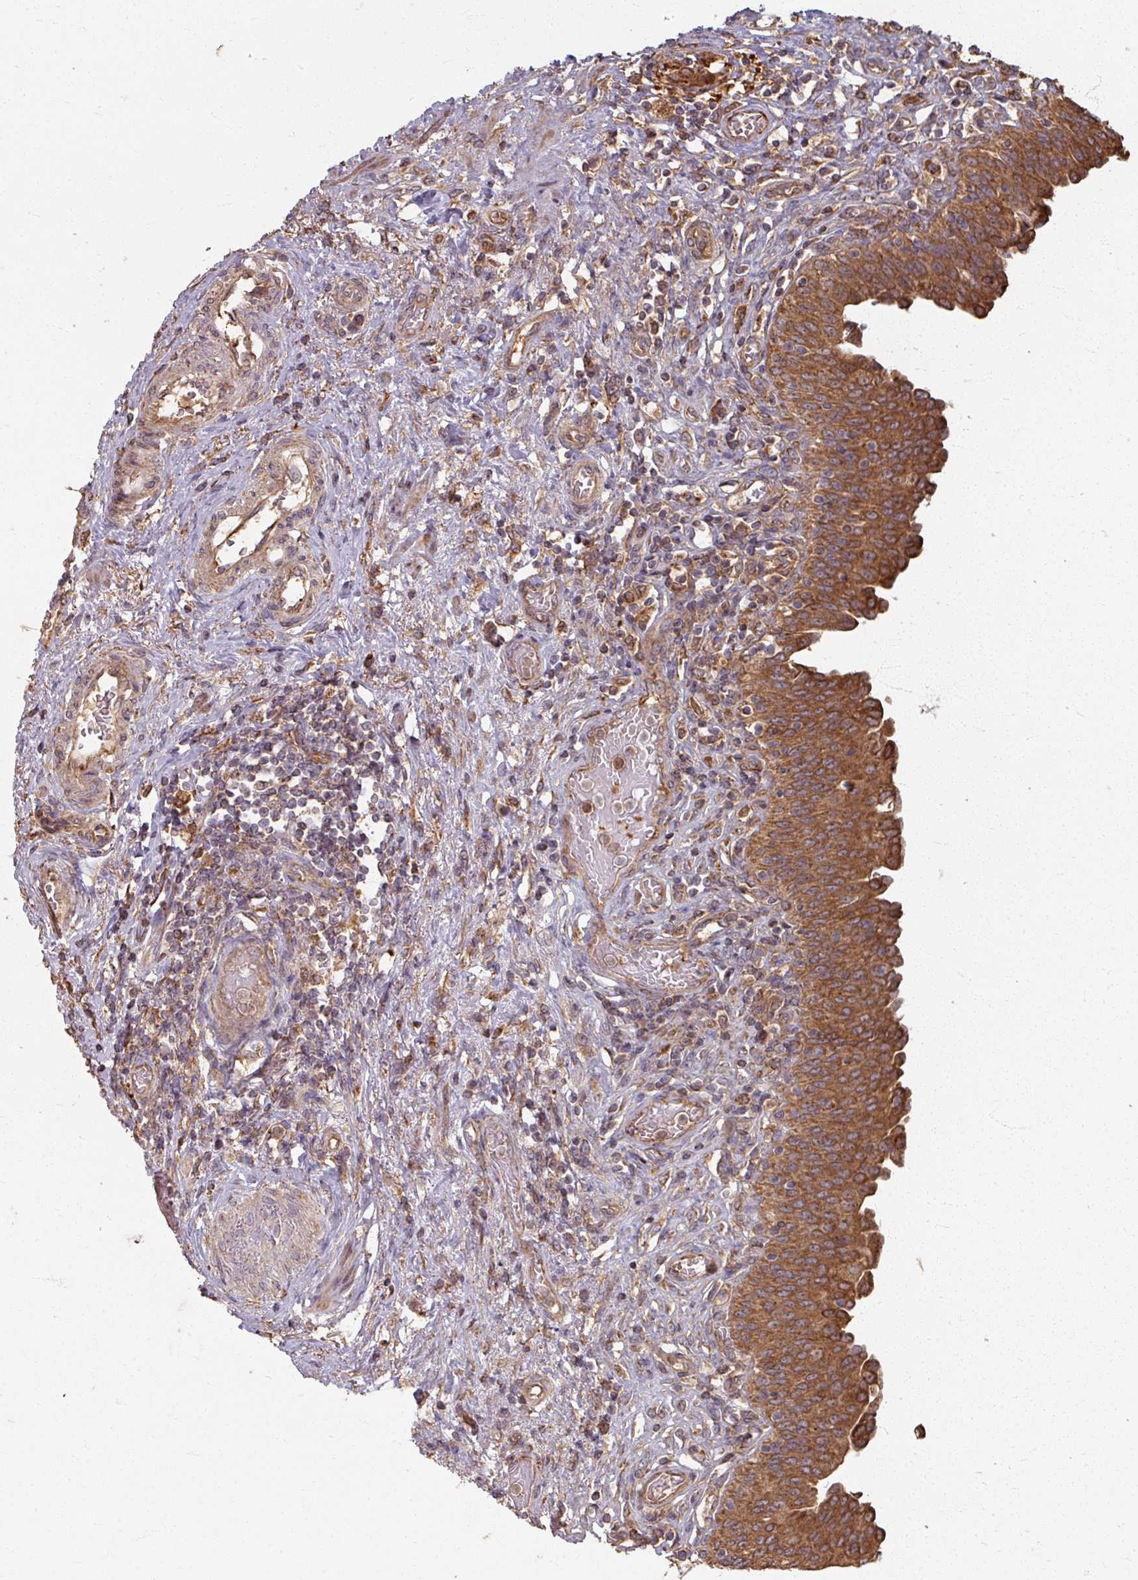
{"staining": {"intensity": "moderate", "quantity": ">75%", "location": "cytoplasmic/membranous"}, "tissue": "urinary bladder", "cell_type": "Urothelial cells", "image_type": "normal", "snomed": [{"axis": "morphology", "description": "Normal tissue, NOS"}, {"axis": "topography", "description": "Urinary bladder"}], "caption": "Moderate cytoplasmic/membranous protein staining is seen in about >75% of urothelial cells in urinary bladder.", "gene": "CCDC68", "patient": {"sex": "male", "age": 71}}